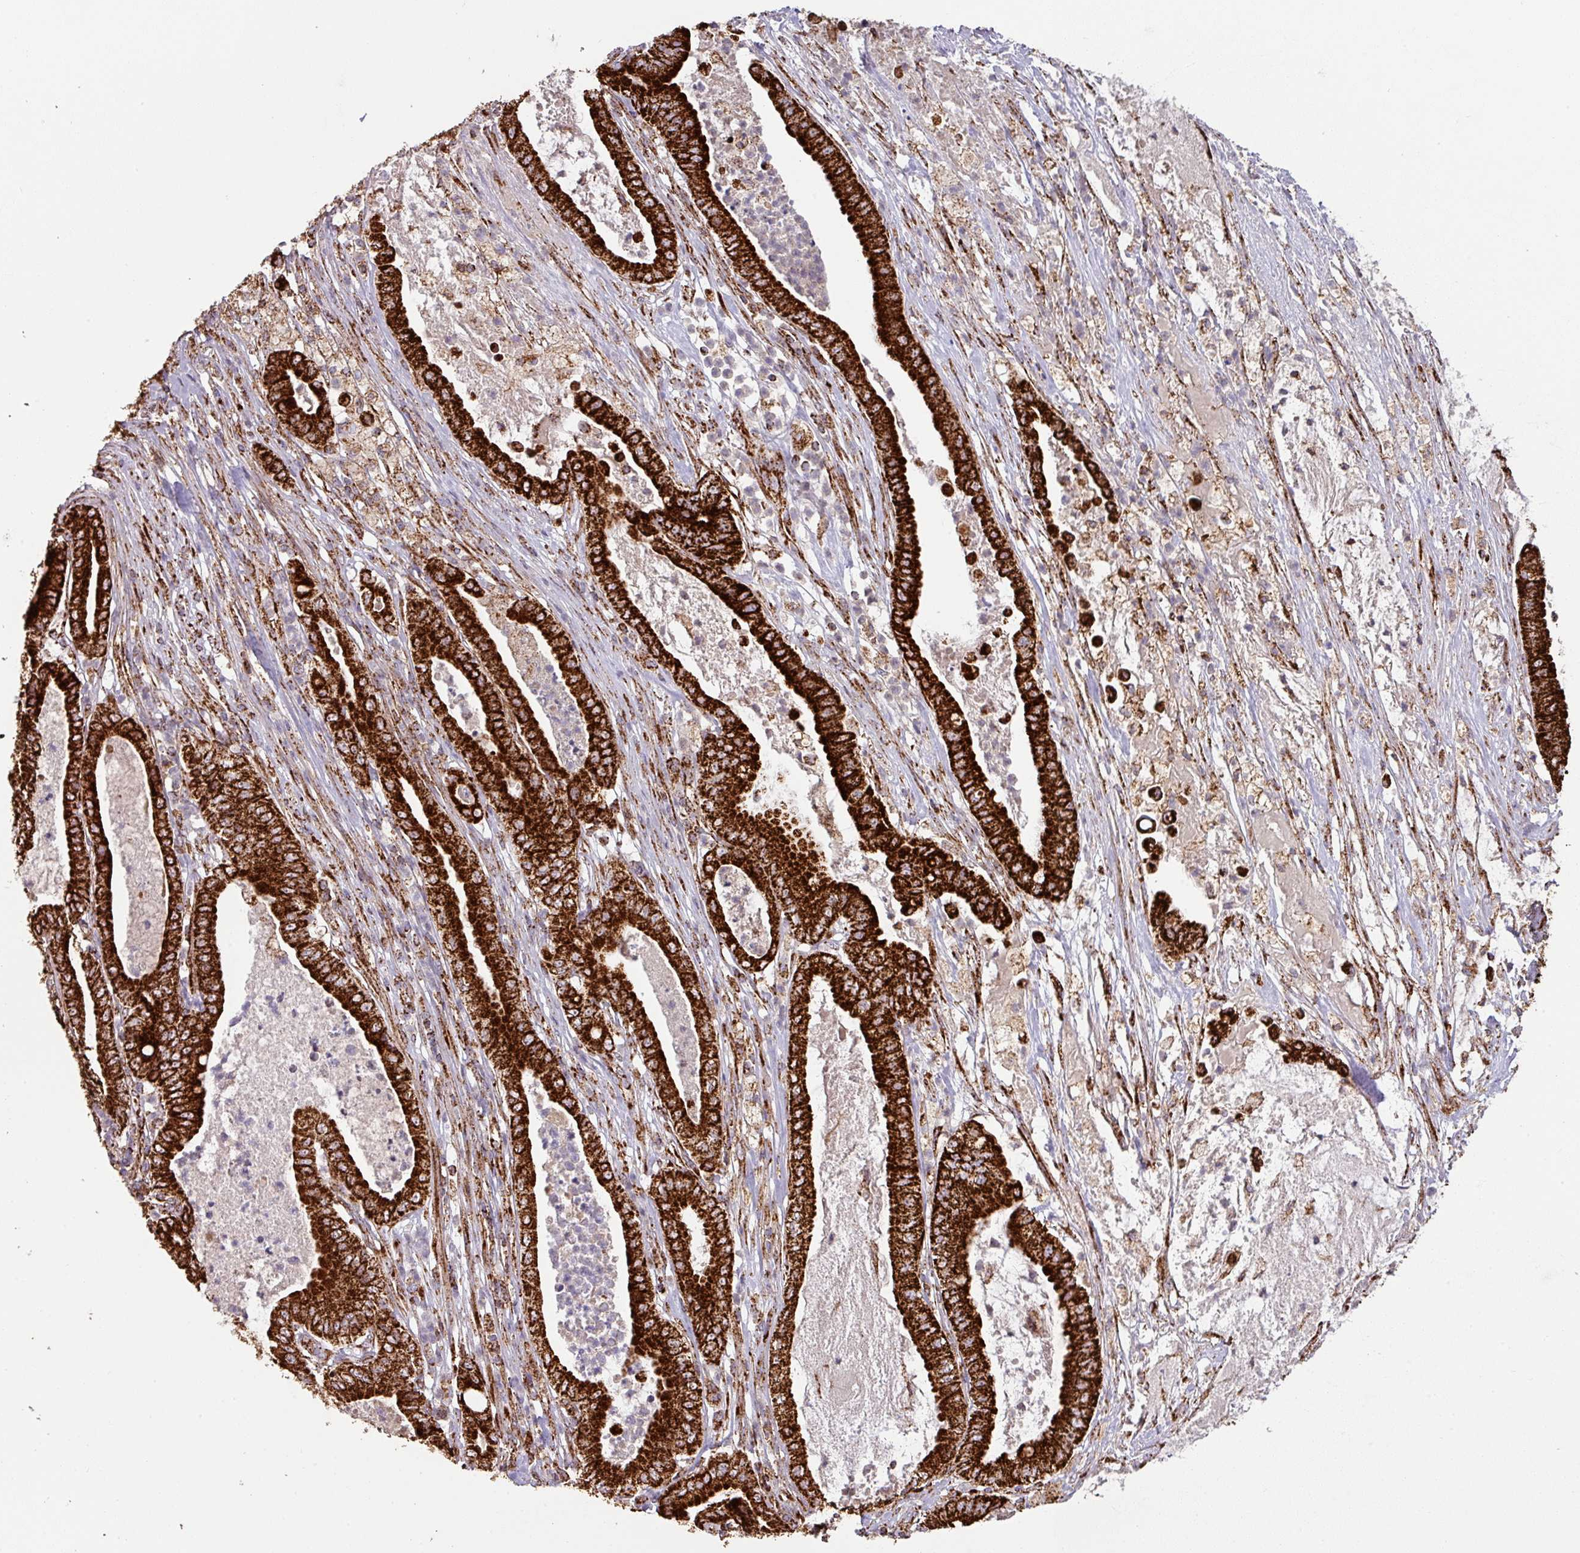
{"staining": {"intensity": "strong", "quantity": ">75%", "location": "cytoplasmic/membranous"}, "tissue": "pancreatic cancer", "cell_type": "Tumor cells", "image_type": "cancer", "snomed": [{"axis": "morphology", "description": "Adenocarcinoma, NOS"}, {"axis": "topography", "description": "Pancreas"}], "caption": "A photomicrograph showing strong cytoplasmic/membranous expression in approximately >75% of tumor cells in pancreatic adenocarcinoma, as visualized by brown immunohistochemical staining.", "gene": "TRAP1", "patient": {"sex": "male", "age": 71}}